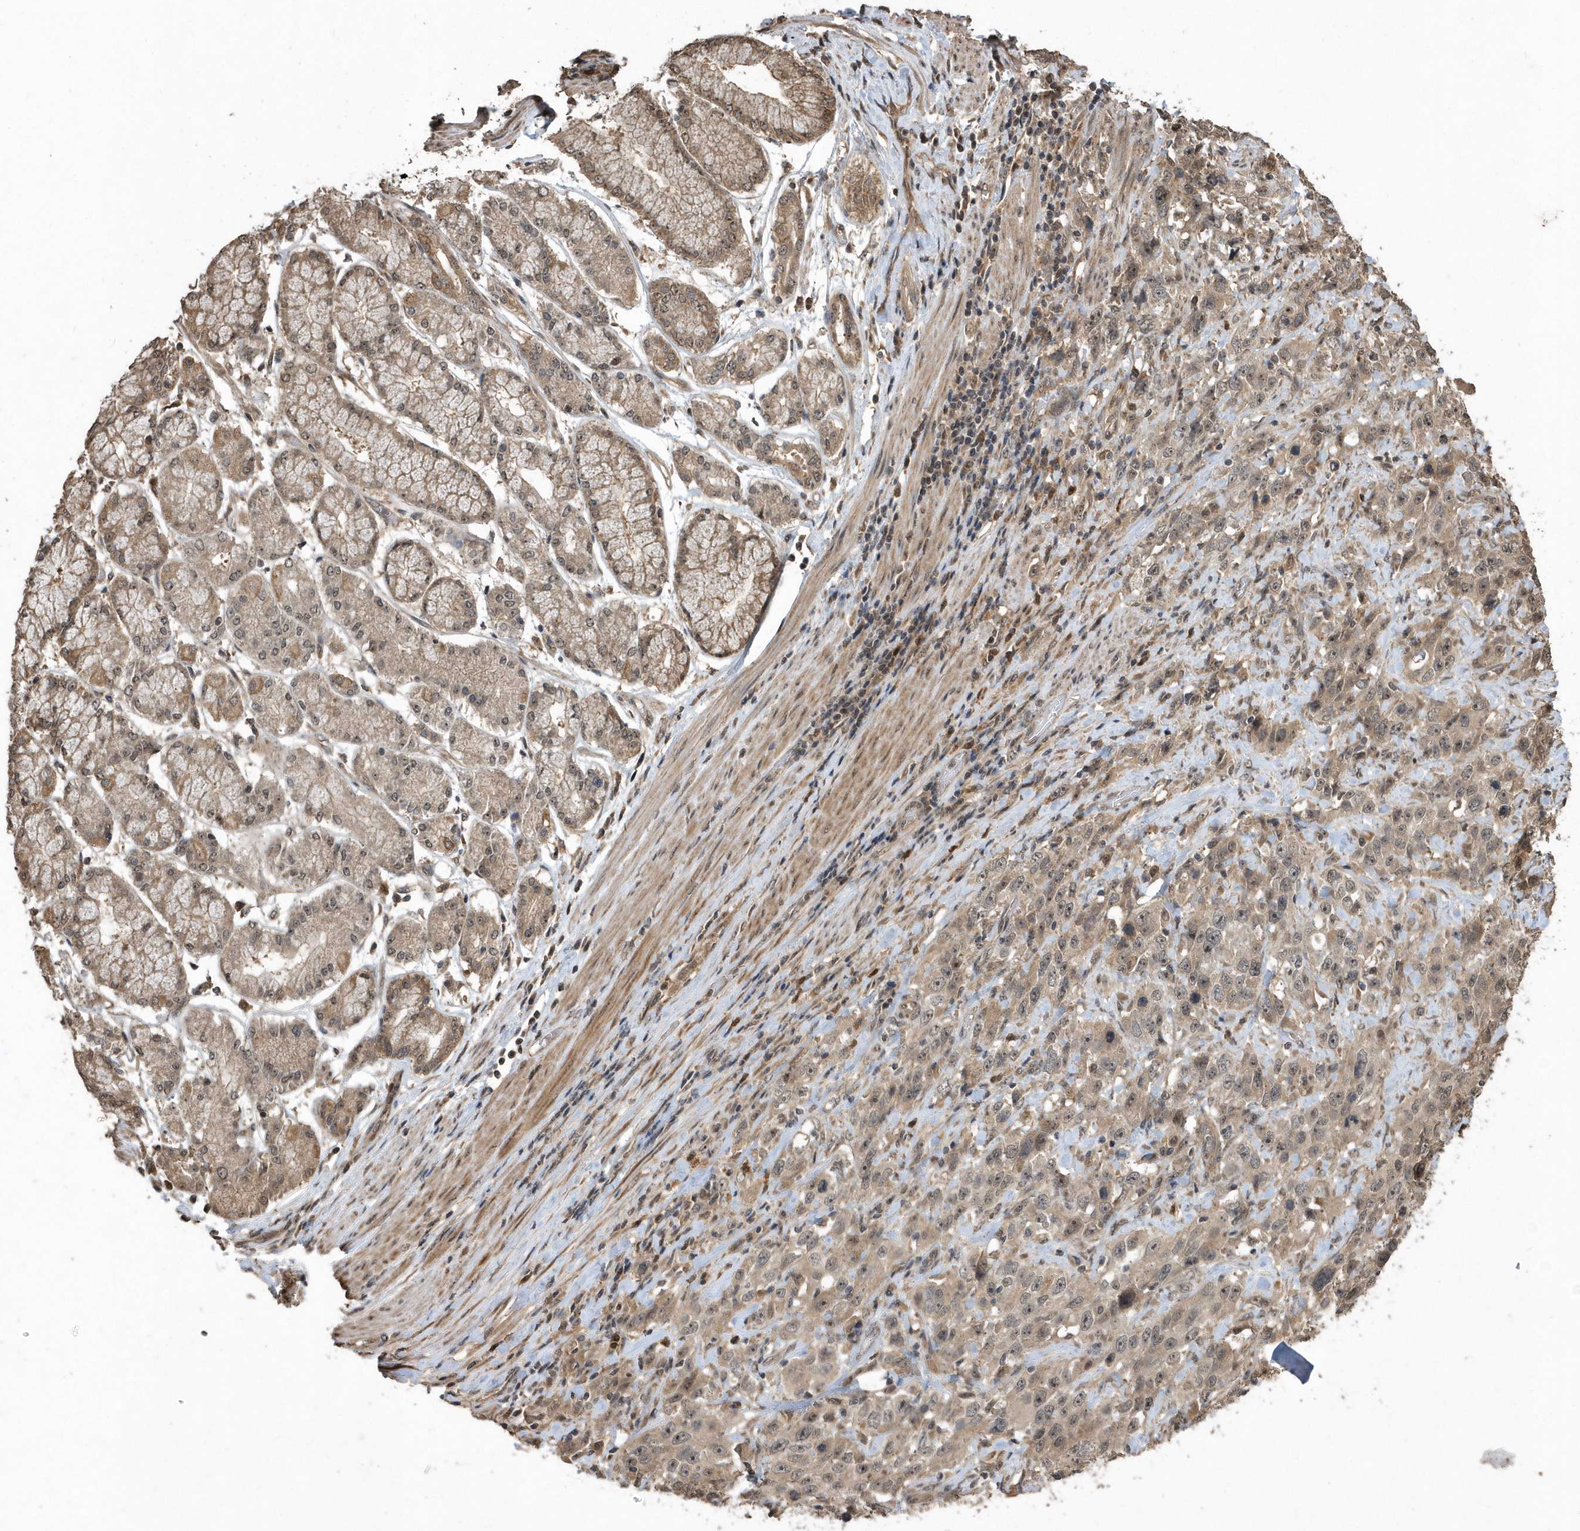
{"staining": {"intensity": "weak", "quantity": ">75%", "location": "cytoplasmic/membranous"}, "tissue": "stomach cancer", "cell_type": "Tumor cells", "image_type": "cancer", "snomed": [{"axis": "morphology", "description": "Normal tissue, NOS"}, {"axis": "morphology", "description": "Adenocarcinoma, NOS"}, {"axis": "topography", "description": "Lymph node"}, {"axis": "topography", "description": "Stomach"}], "caption": "Stomach cancer tissue demonstrates weak cytoplasmic/membranous expression in approximately >75% of tumor cells, visualized by immunohistochemistry.", "gene": "WASHC5", "patient": {"sex": "male", "age": 48}}